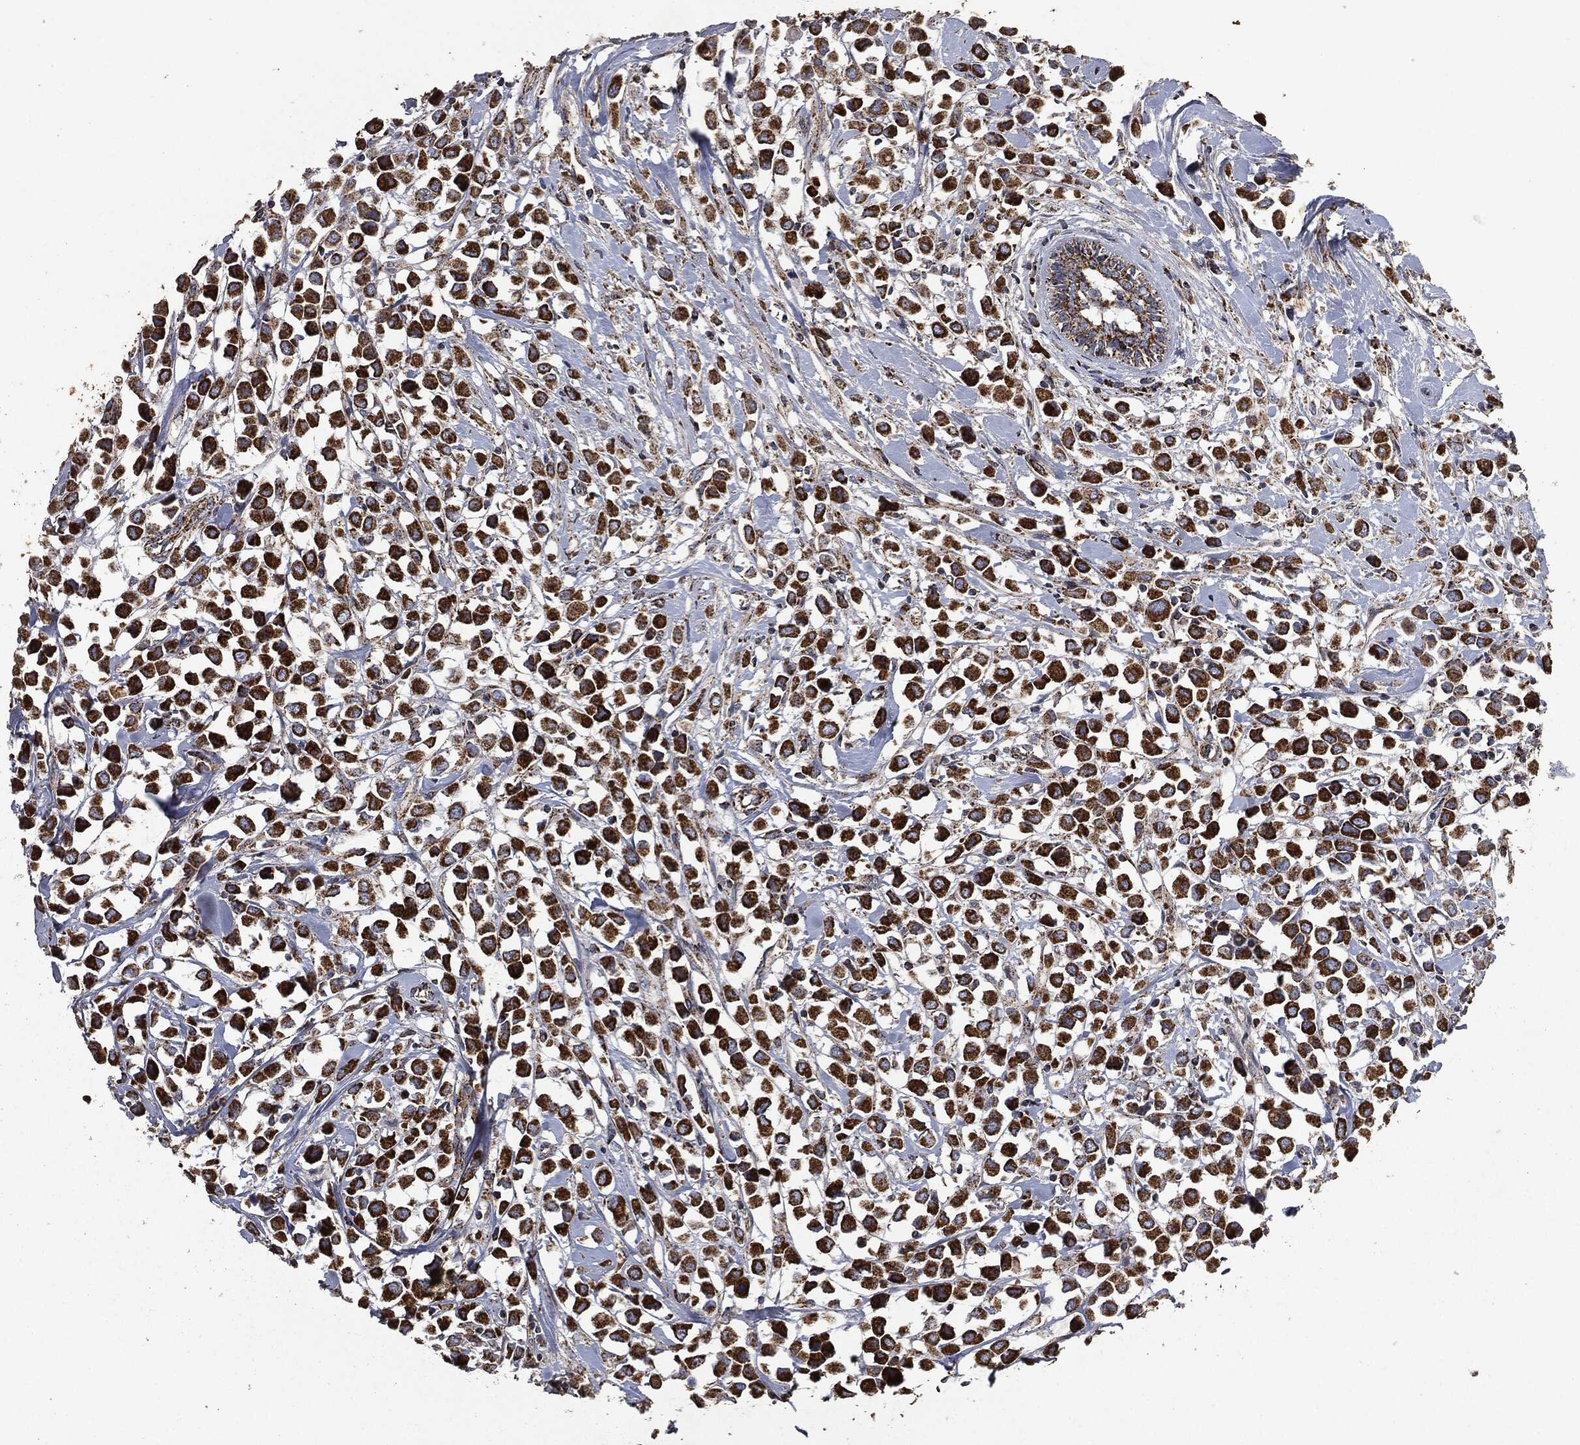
{"staining": {"intensity": "strong", "quantity": ">75%", "location": "cytoplasmic/membranous"}, "tissue": "breast cancer", "cell_type": "Tumor cells", "image_type": "cancer", "snomed": [{"axis": "morphology", "description": "Duct carcinoma"}, {"axis": "topography", "description": "Breast"}], "caption": "The immunohistochemical stain shows strong cytoplasmic/membranous positivity in tumor cells of breast cancer tissue.", "gene": "RYK", "patient": {"sex": "female", "age": 61}}